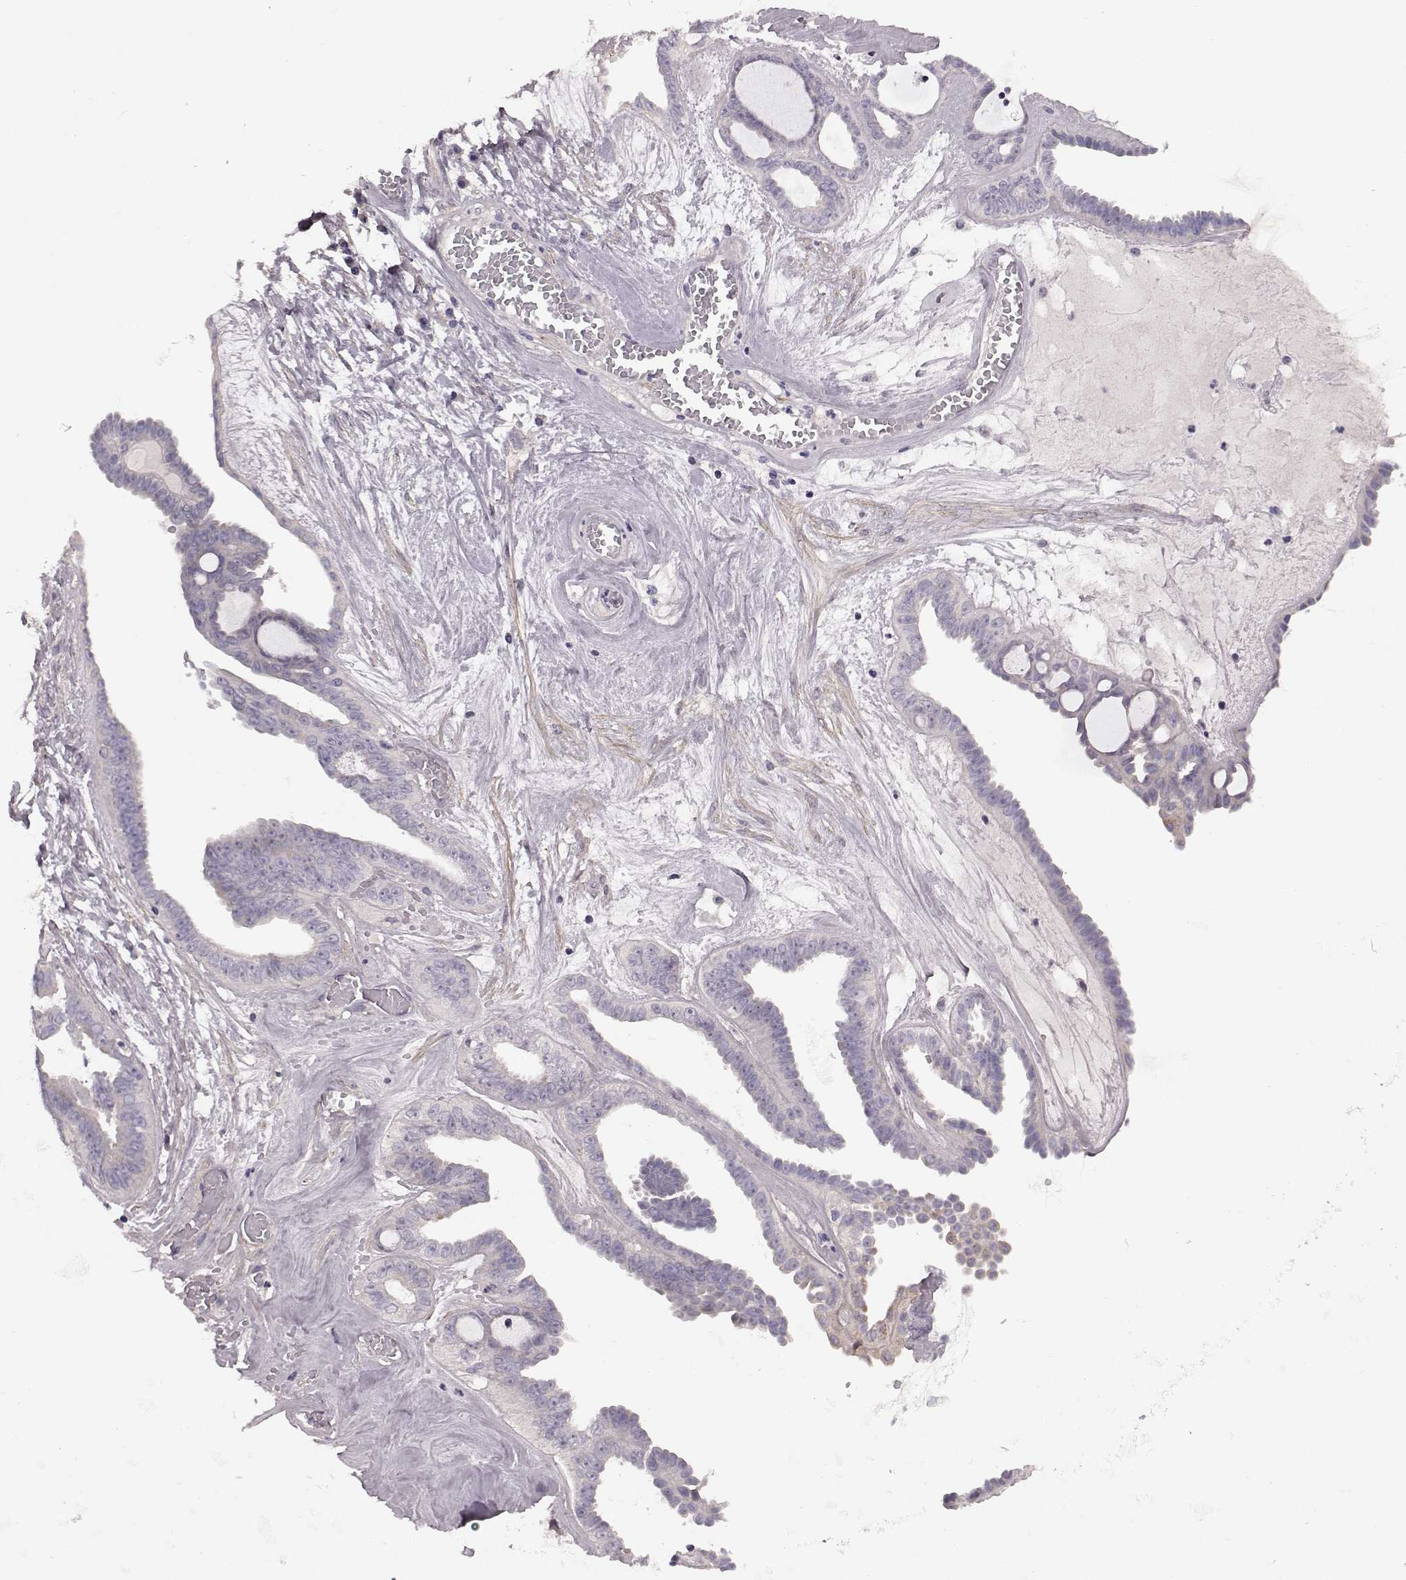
{"staining": {"intensity": "negative", "quantity": "none", "location": "none"}, "tissue": "ovarian cancer", "cell_type": "Tumor cells", "image_type": "cancer", "snomed": [{"axis": "morphology", "description": "Cystadenocarcinoma, serous, NOS"}, {"axis": "topography", "description": "Ovary"}], "caption": "Tumor cells are negative for brown protein staining in ovarian serous cystadenocarcinoma. (Brightfield microscopy of DAB immunohistochemistry (IHC) at high magnification).", "gene": "GRK1", "patient": {"sex": "female", "age": 71}}